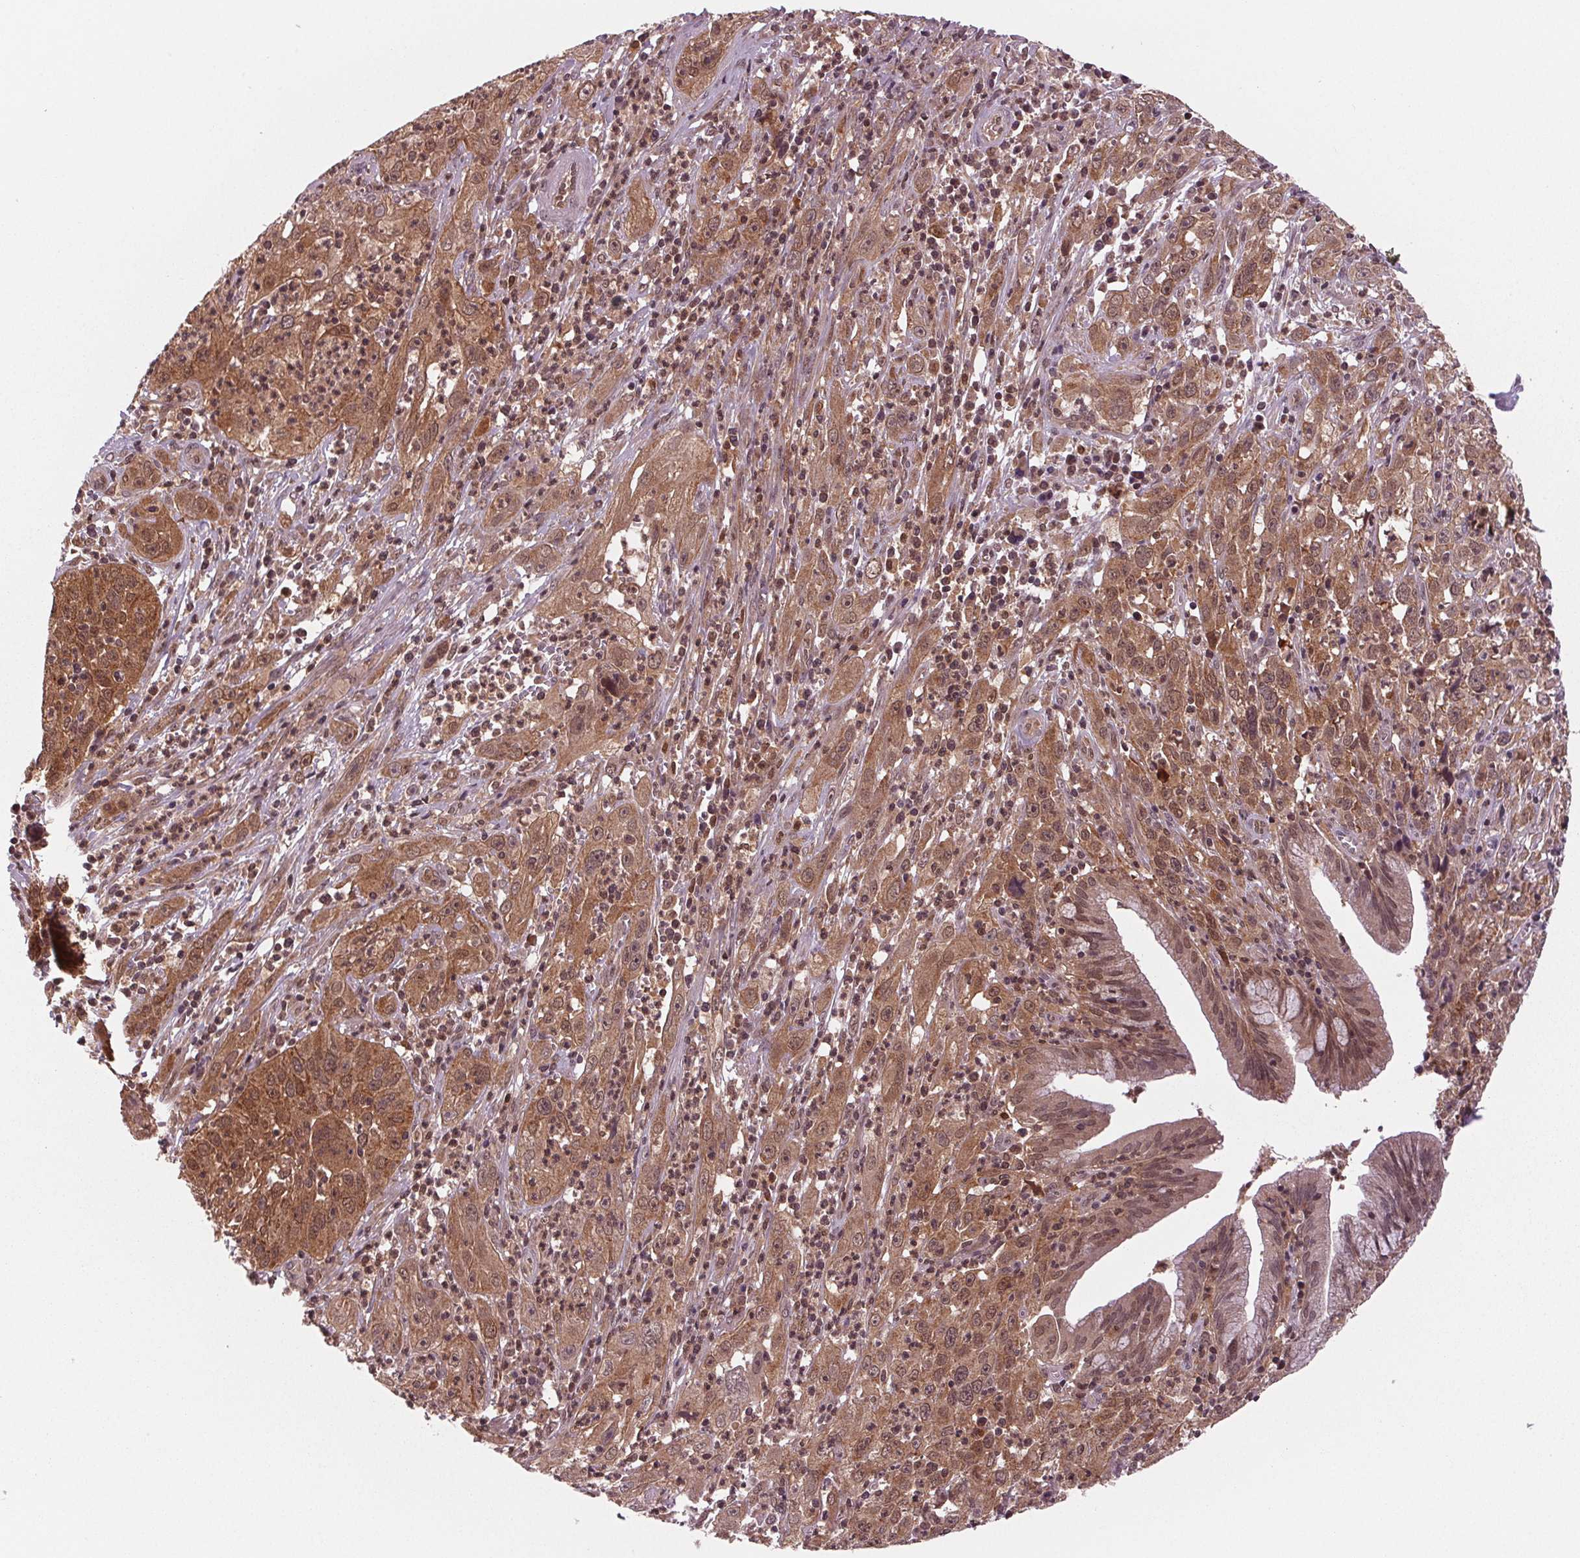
{"staining": {"intensity": "moderate", "quantity": ">75%", "location": "cytoplasmic/membranous"}, "tissue": "cervical cancer", "cell_type": "Tumor cells", "image_type": "cancer", "snomed": [{"axis": "morphology", "description": "Squamous cell carcinoma, NOS"}, {"axis": "topography", "description": "Cervix"}], "caption": "This is an image of immunohistochemistry (IHC) staining of cervical squamous cell carcinoma, which shows moderate staining in the cytoplasmic/membranous of tumor cells.", "gene": "STAT3", "patient": {"sex": "female", "age": 32}}